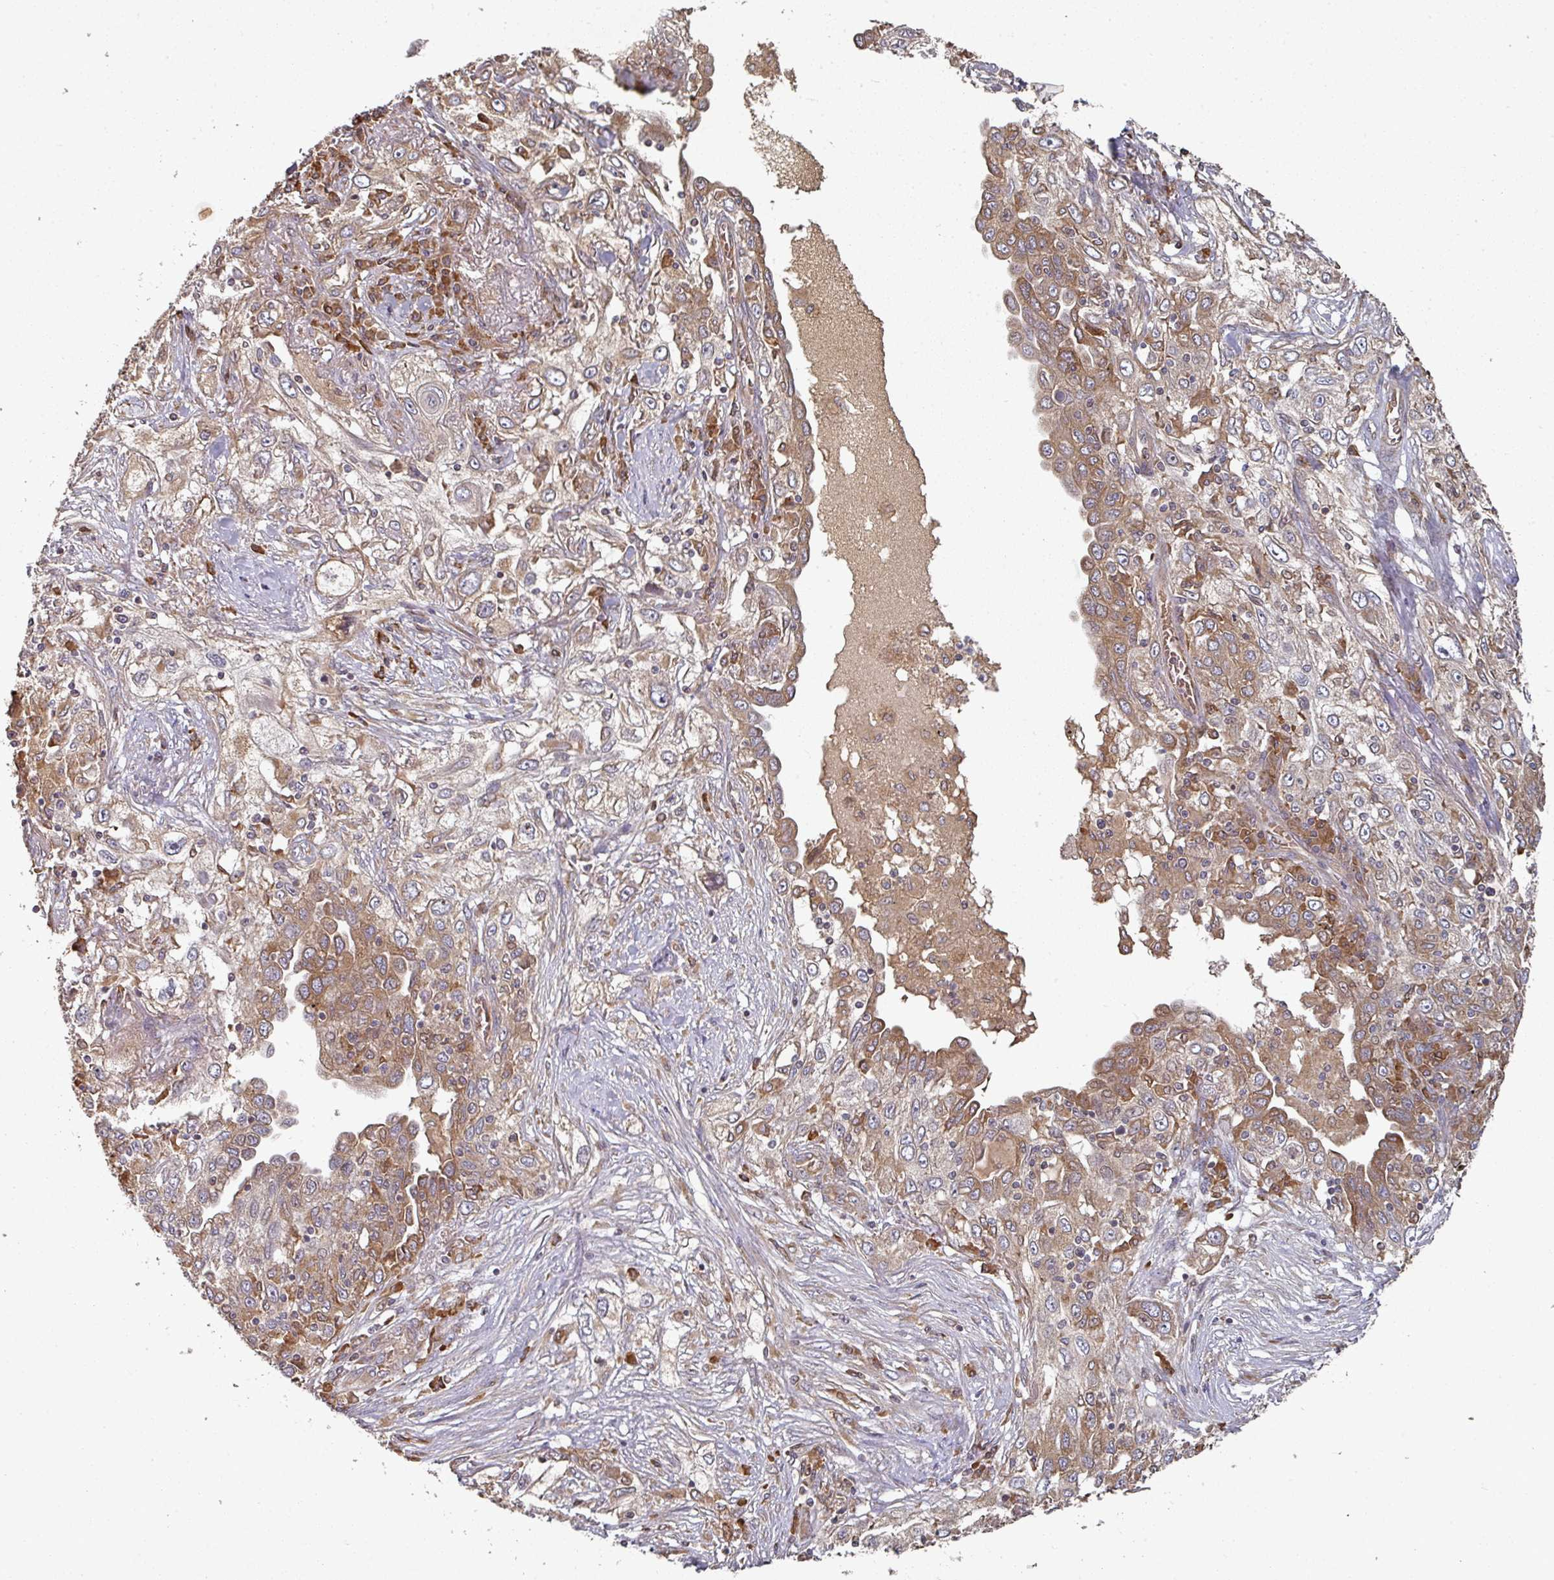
{"staining": {"intensity": "moderate", "quantity": "25%-75%", "location": "cytoplasmic/membranous"}, "tissue": "lung cancer", "cell_type": "Tumor cells", "image_type": "cancer", "snomed": [{"axis": "morphology", "description": "Squamous cell carcinoma, NOS"}, {"axis": "topography", "description": "Lung"}], "caption": "A high-resolution histopathology image shows immunohistochemistry staining of lung cancer (squamous cell carcinoma), which shows moderate cytoplasmic/membranous expression in approximately 25%-75% of tumor cells.", "gene": "EDEM2", "patient": {"sex": "female", "age": 69}}